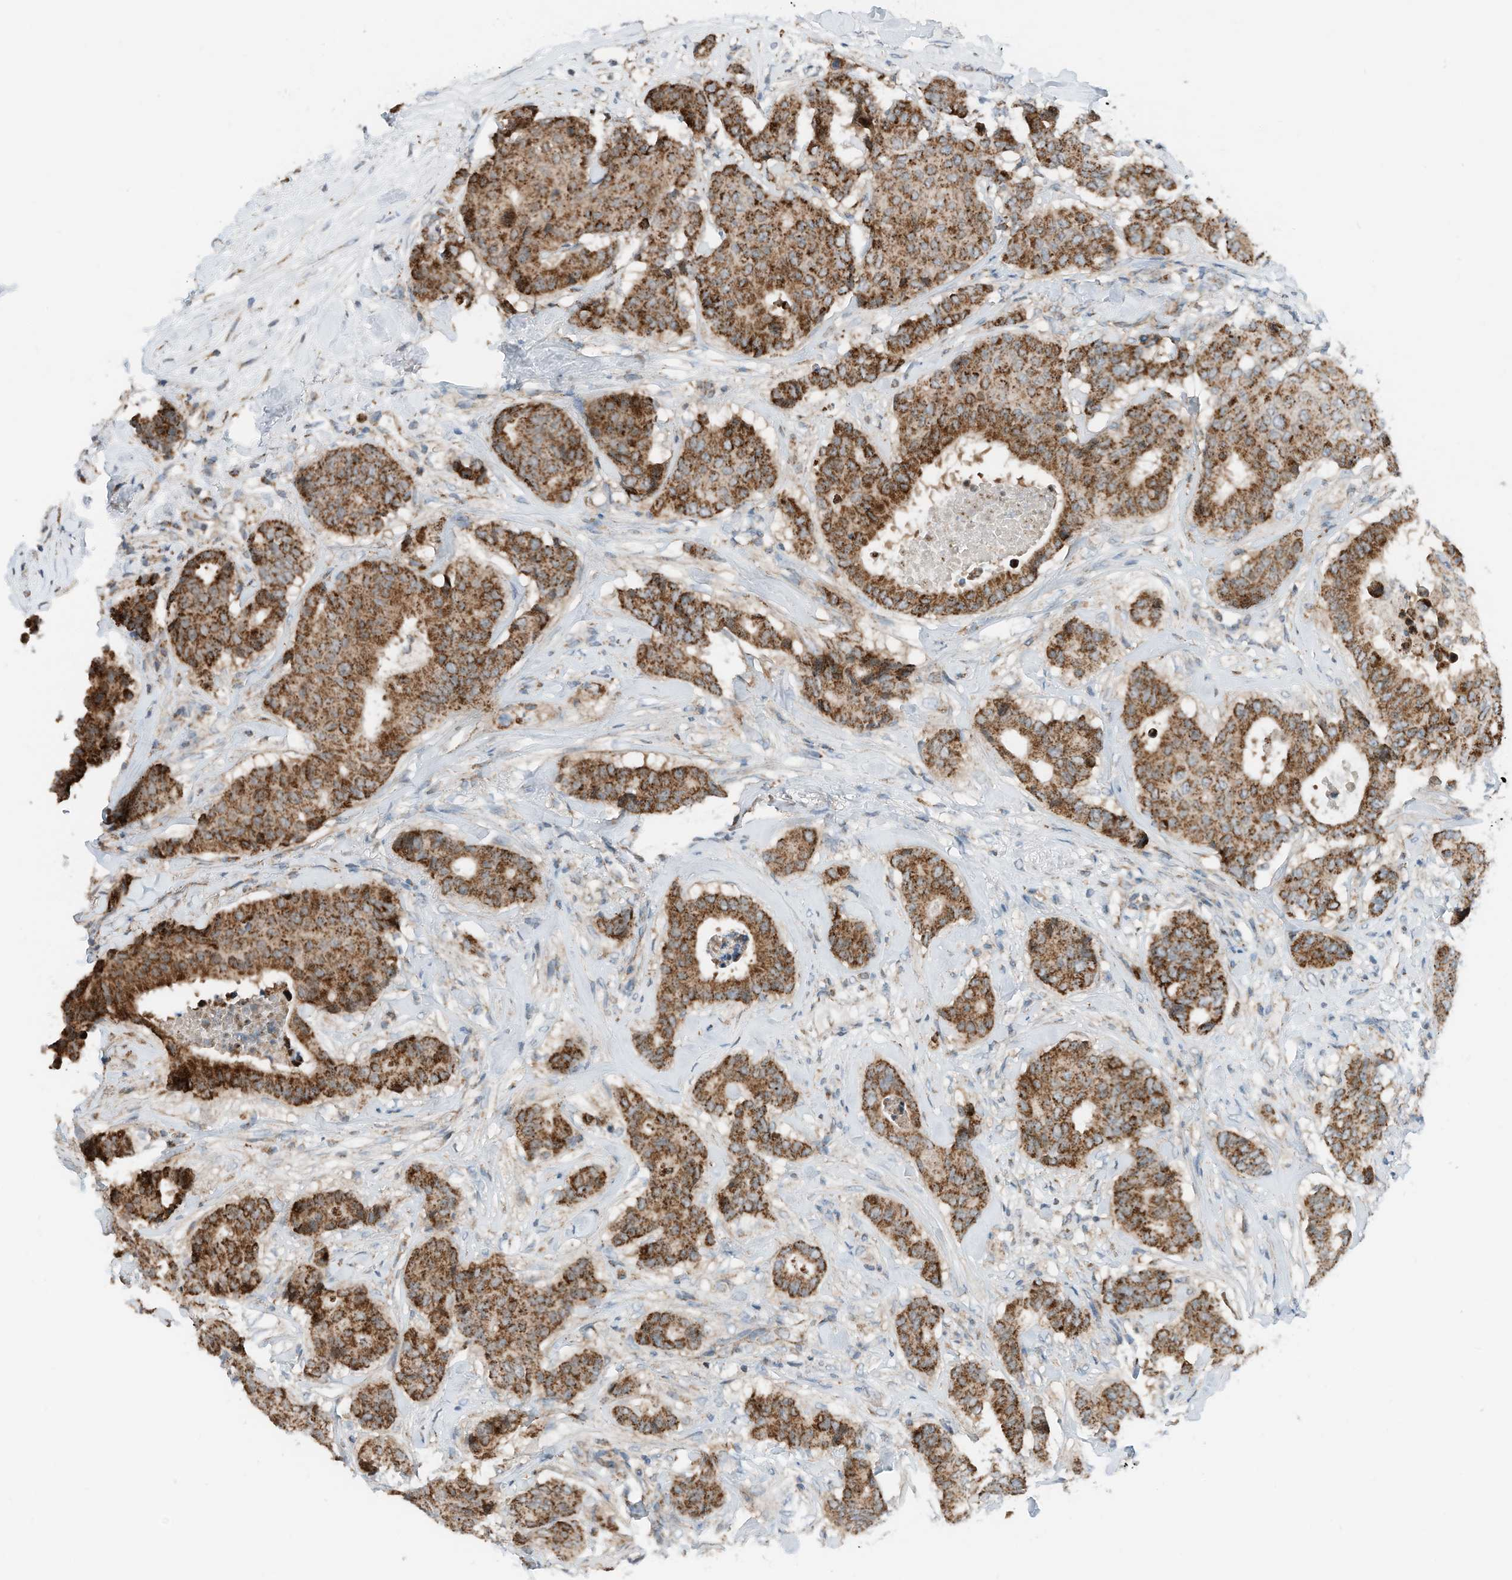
{"staining": {"intensity": "strong", "quantity": ">75%", "location": "cytoplasmic/membranous"}, "tissue": "breast cancer", "cell_type": "Tumor cells", "image_type": "cancer", "snomed": [{"axis": "morphology", "description": "Duct carcinoma"}, {"axis": "topography", "description": "Breast"}], "caption": "Immunohistochemistry (IHC) (DAB) staining of human breast infiltrating ductal carcinoma demonstrates strong cytoplasmic/membranous protein staining in approximately >75% of tumor cells. The protein is shown in brown color, while the nuclei are stained blue.", "gene": "RMND1", "patient": {"sex": "female", "age": 75}}